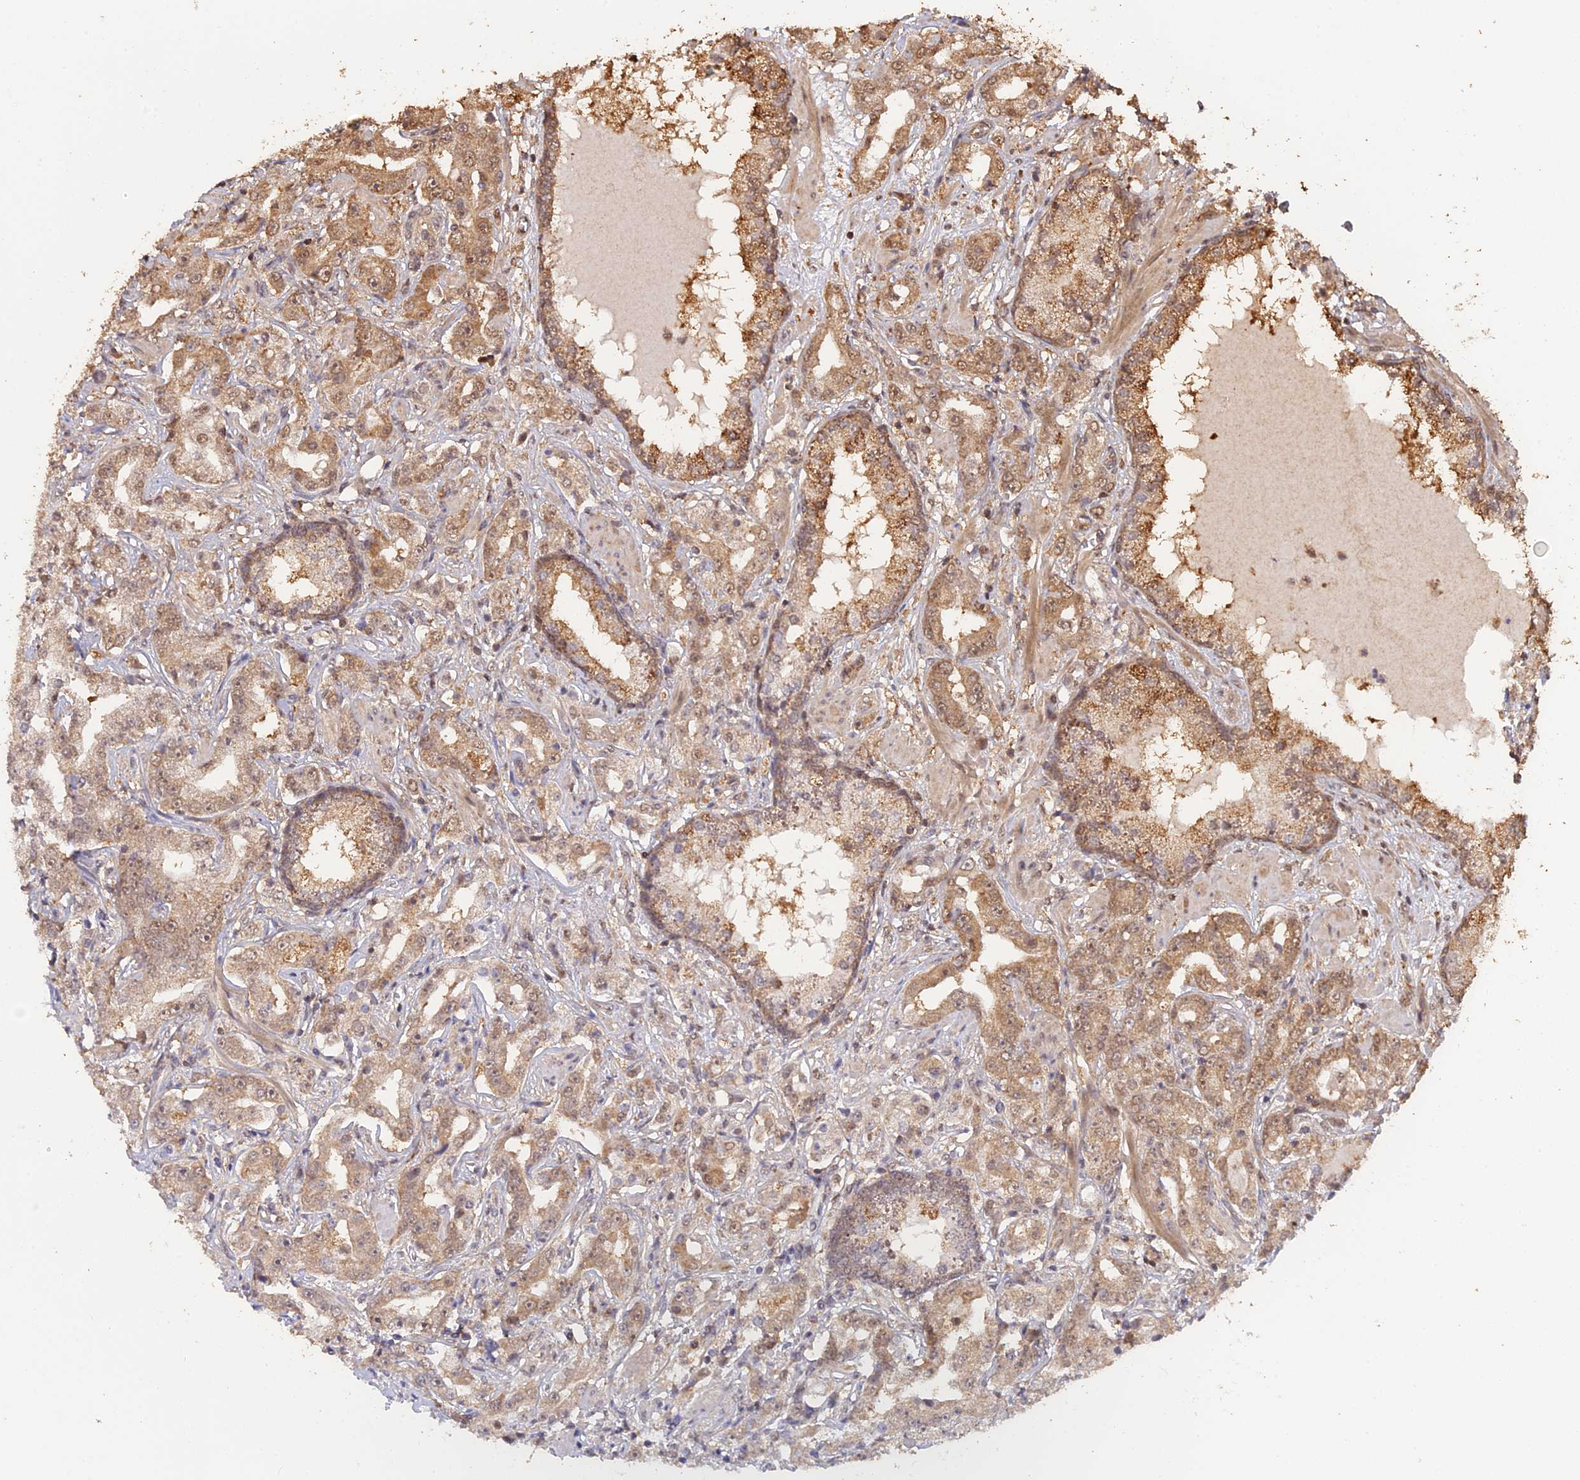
{"staining": {"intensity": "moderate", "quantity": ">75%", "location": "cytoplasmic/membranous,nuclear"}, "tissue": "prostate cancer", "cell_type": "Tumor cells", "image_type": "cancer", "snomed": [{"axis": "morphology", "description": "Adenocarcinoma, High grade"}, {"axis": "topography", "description": "Prostate"}], "caption": "This photomicrograph displays immunohistochemistry staining of prostate high-grade adenocarcinoma, with medium moderate cytoplasmic/membranous and nuclear positivity in about >75% of tumor cells.", "gene": "PSMC6", "patient": {"sex": "male", "age": 63}}